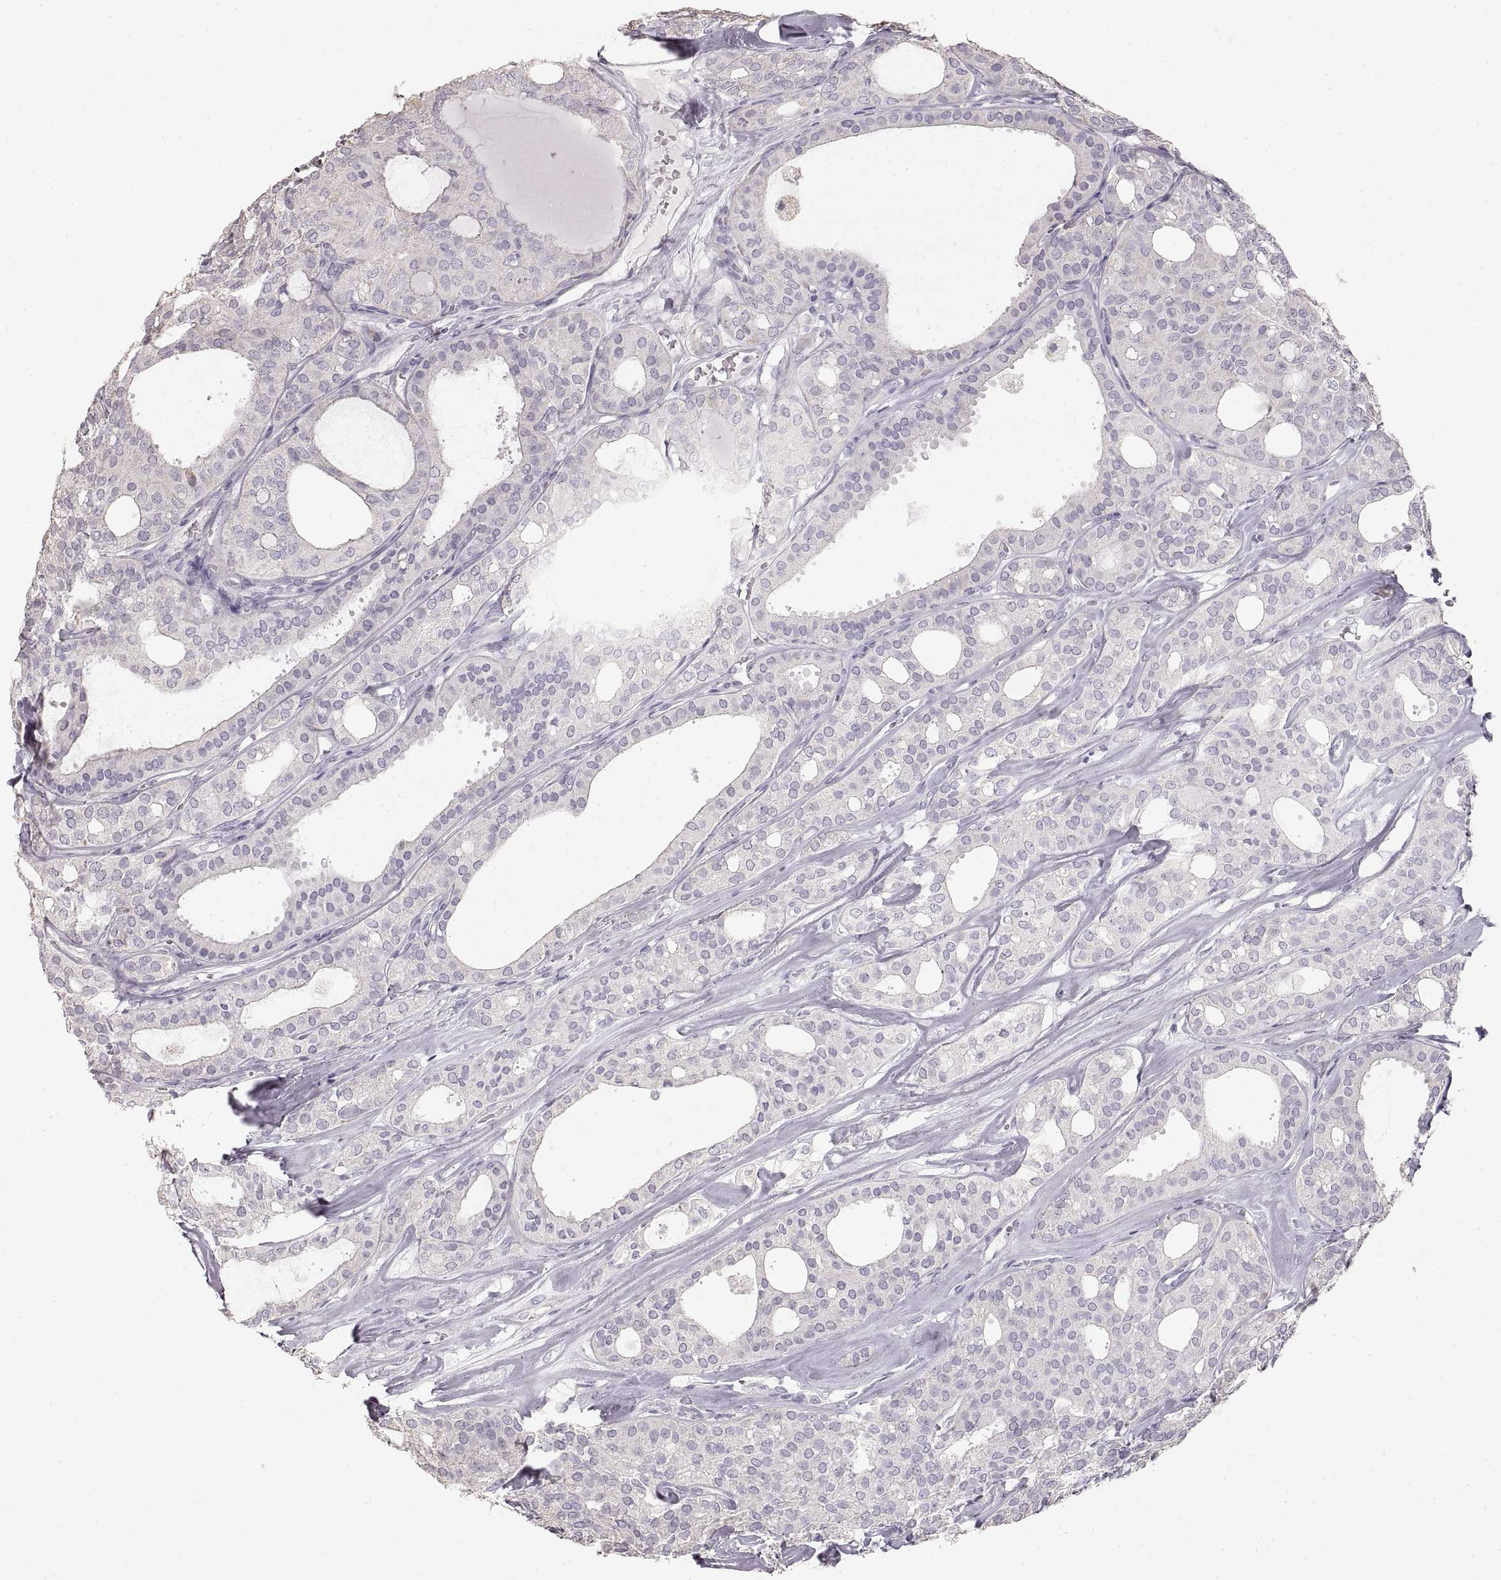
{"staining": {"intensity": "negative", "quantity": "none", "location": "none"}, "tissue": "thyroid cancer", "cell_type": "Tumor cells", "image_type": "cancer", "snomed": [{"axis": "morphology", "description": "Follicular adenoma carcinoma, NOS"}, {"axis": "topography", "description": "Thyroid gland"}], "caption": "Tumor cells are negative for brown protein staining in follicular adenoma carcinoma (thyroid).", "gene": "ZP3", "patient": {"sex": "male", "age": 75}}